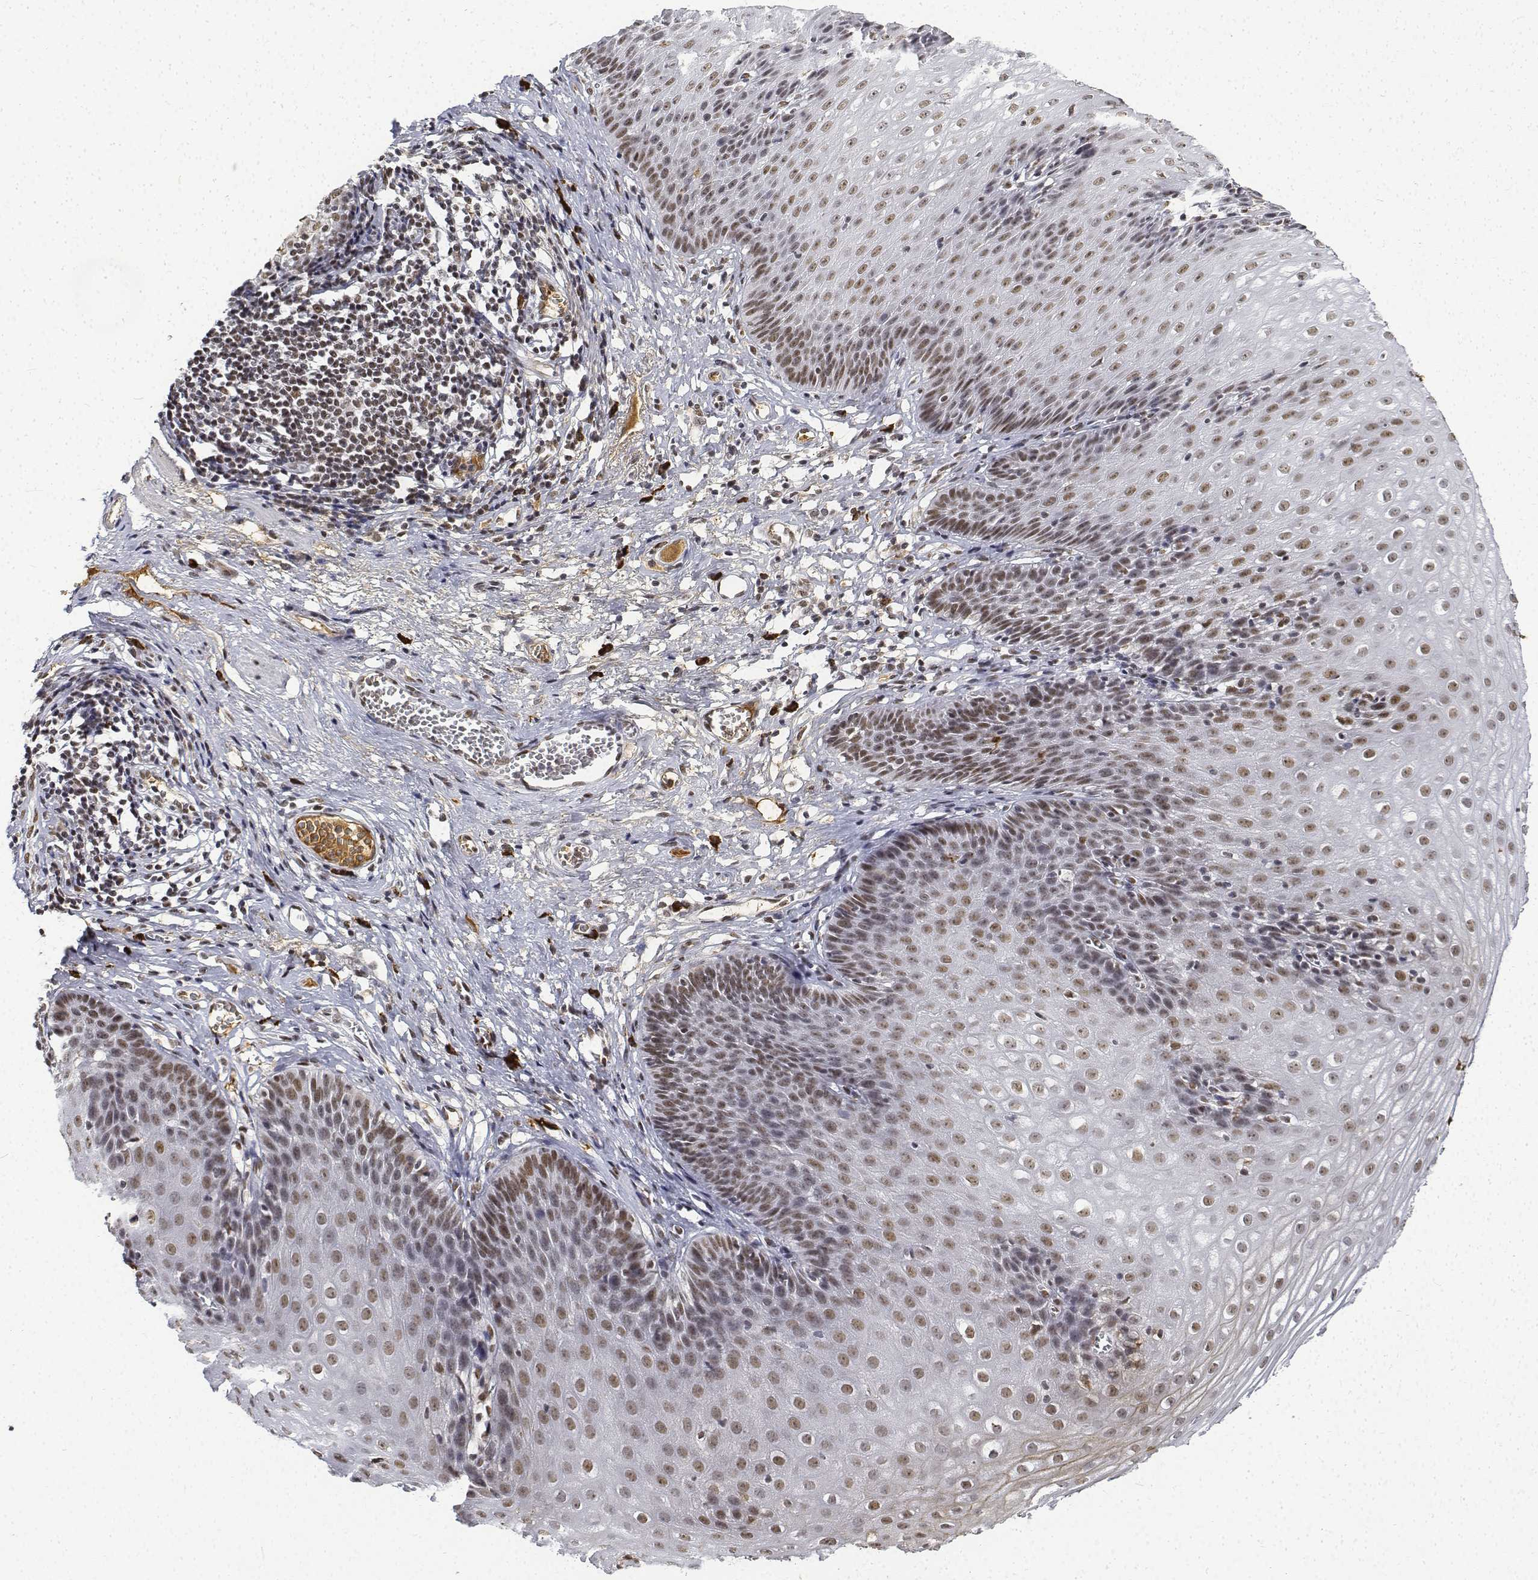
{"staining": {"intensity": "weak", "quantity": ">75%", "location": "nuclear"}, "tissue": "esophagus", "cell_type": "Squamous epithelial cells", "image_type": "normal", "snomed": [{"axis": "morphology", "description": "Normal tissue, NOS"}, {"axis": "topography", "description": "Esophagus"}], "caption": "Weak nuclear positivity for a protein is seen in about >75% of squamous epithelial cells of normal esophagus using IHC.", "gene": "ATRX", "patient": {"sex": "male", "age": 72}}